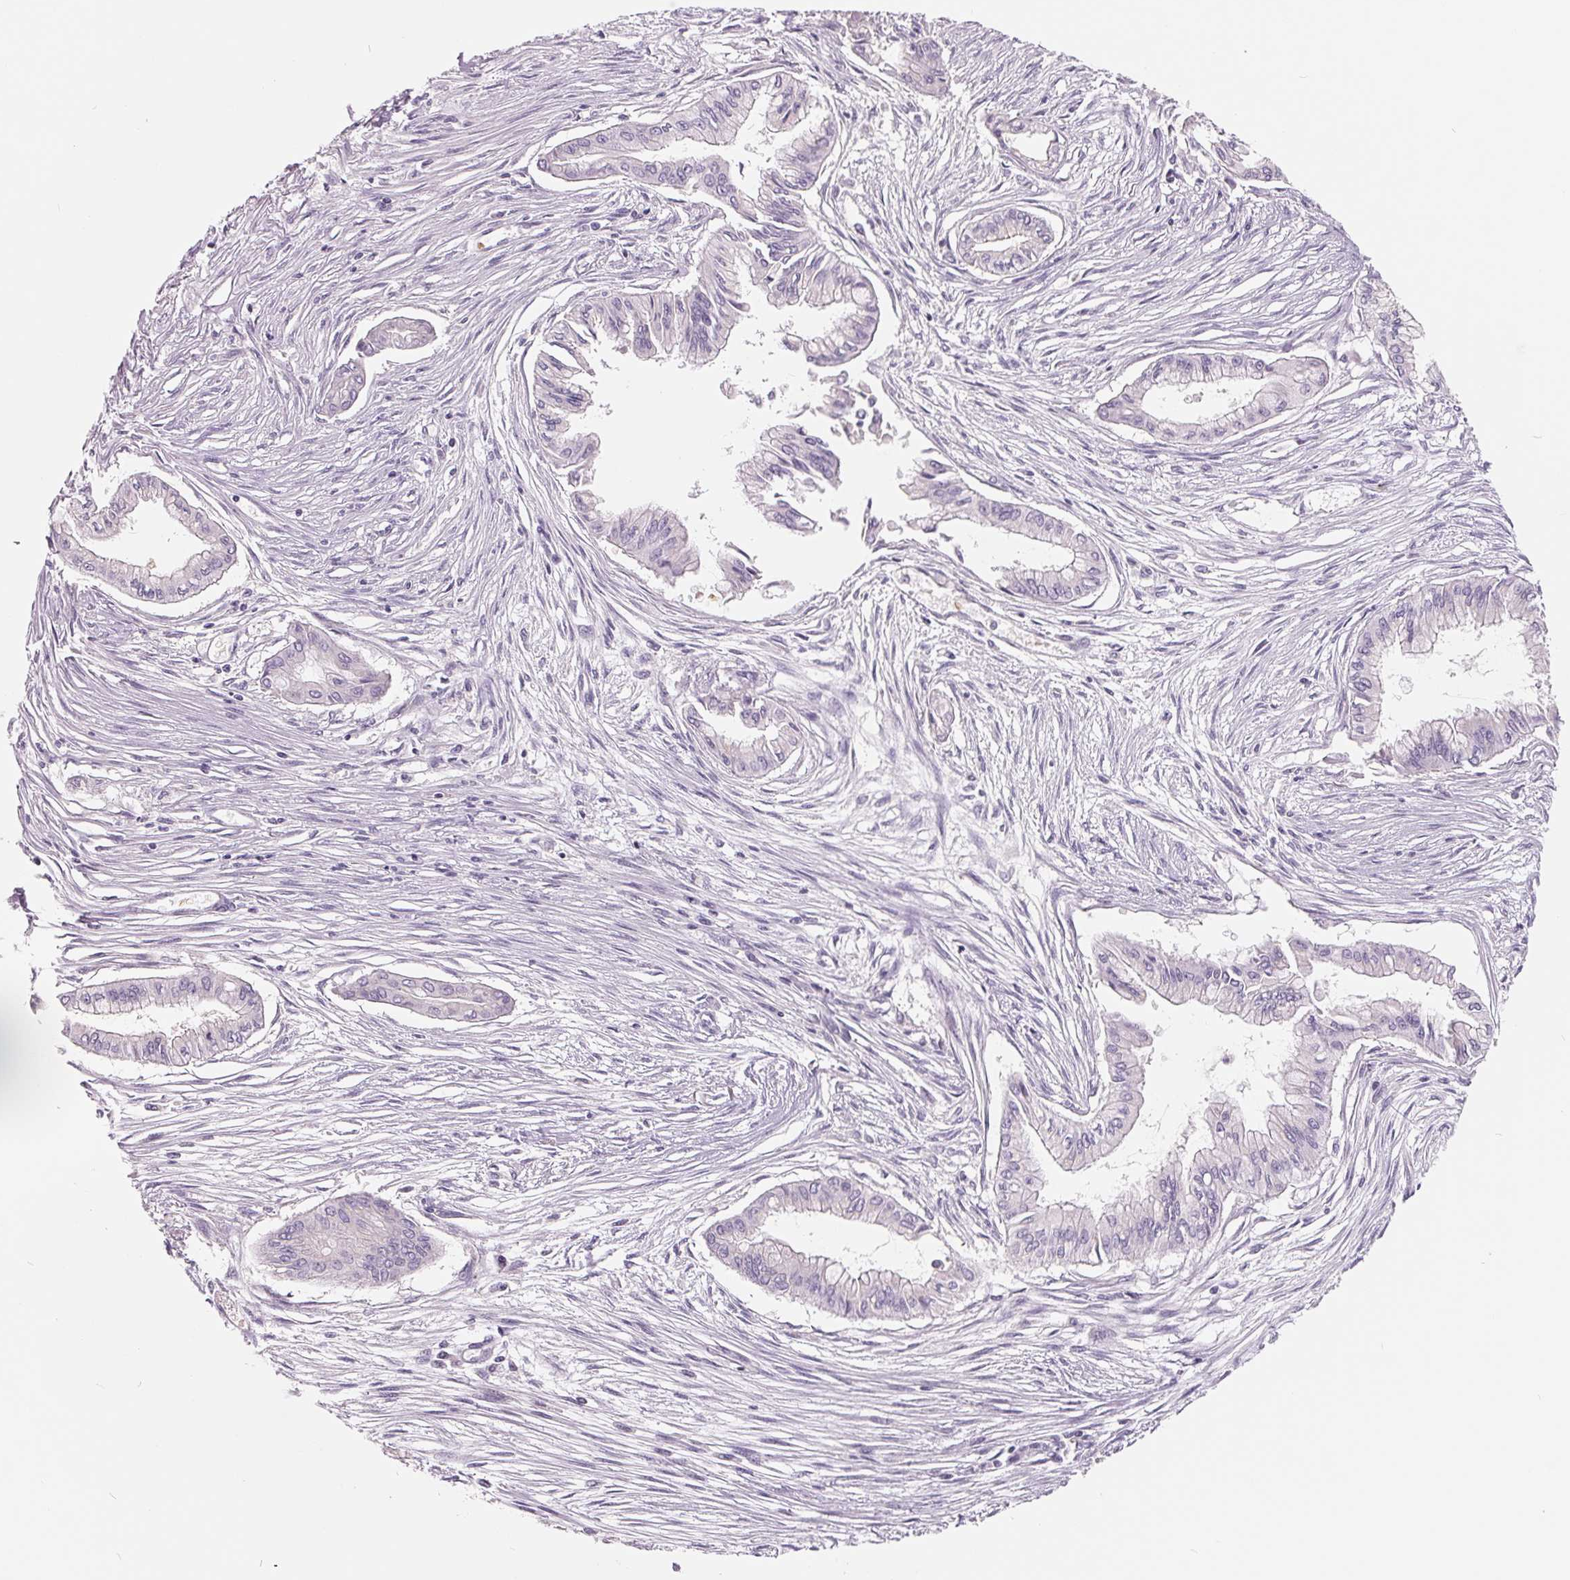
{"staining": {"intensity": "negative", "quantity": "none", "location": "none"}, "tissue": "pancreatic cancer", "cell_type": "Tumor cells", "image_type": "cancer", "snomed": [{"axis": "morphology", "description": "Adenocarcinoma, NOS"}, {"axis": "topography", "description": "Pancreas"}], "caption": "Immunohistochemical staining of human adenocarcinoma (pancreatic) shows no significant positivity in tumor cells. (DAB (3,3'-diaminobenzidine) IHC with hematoxylin counter stain).", "gene": "FTCD", "patient": {"sex": "female", "age": 68}}